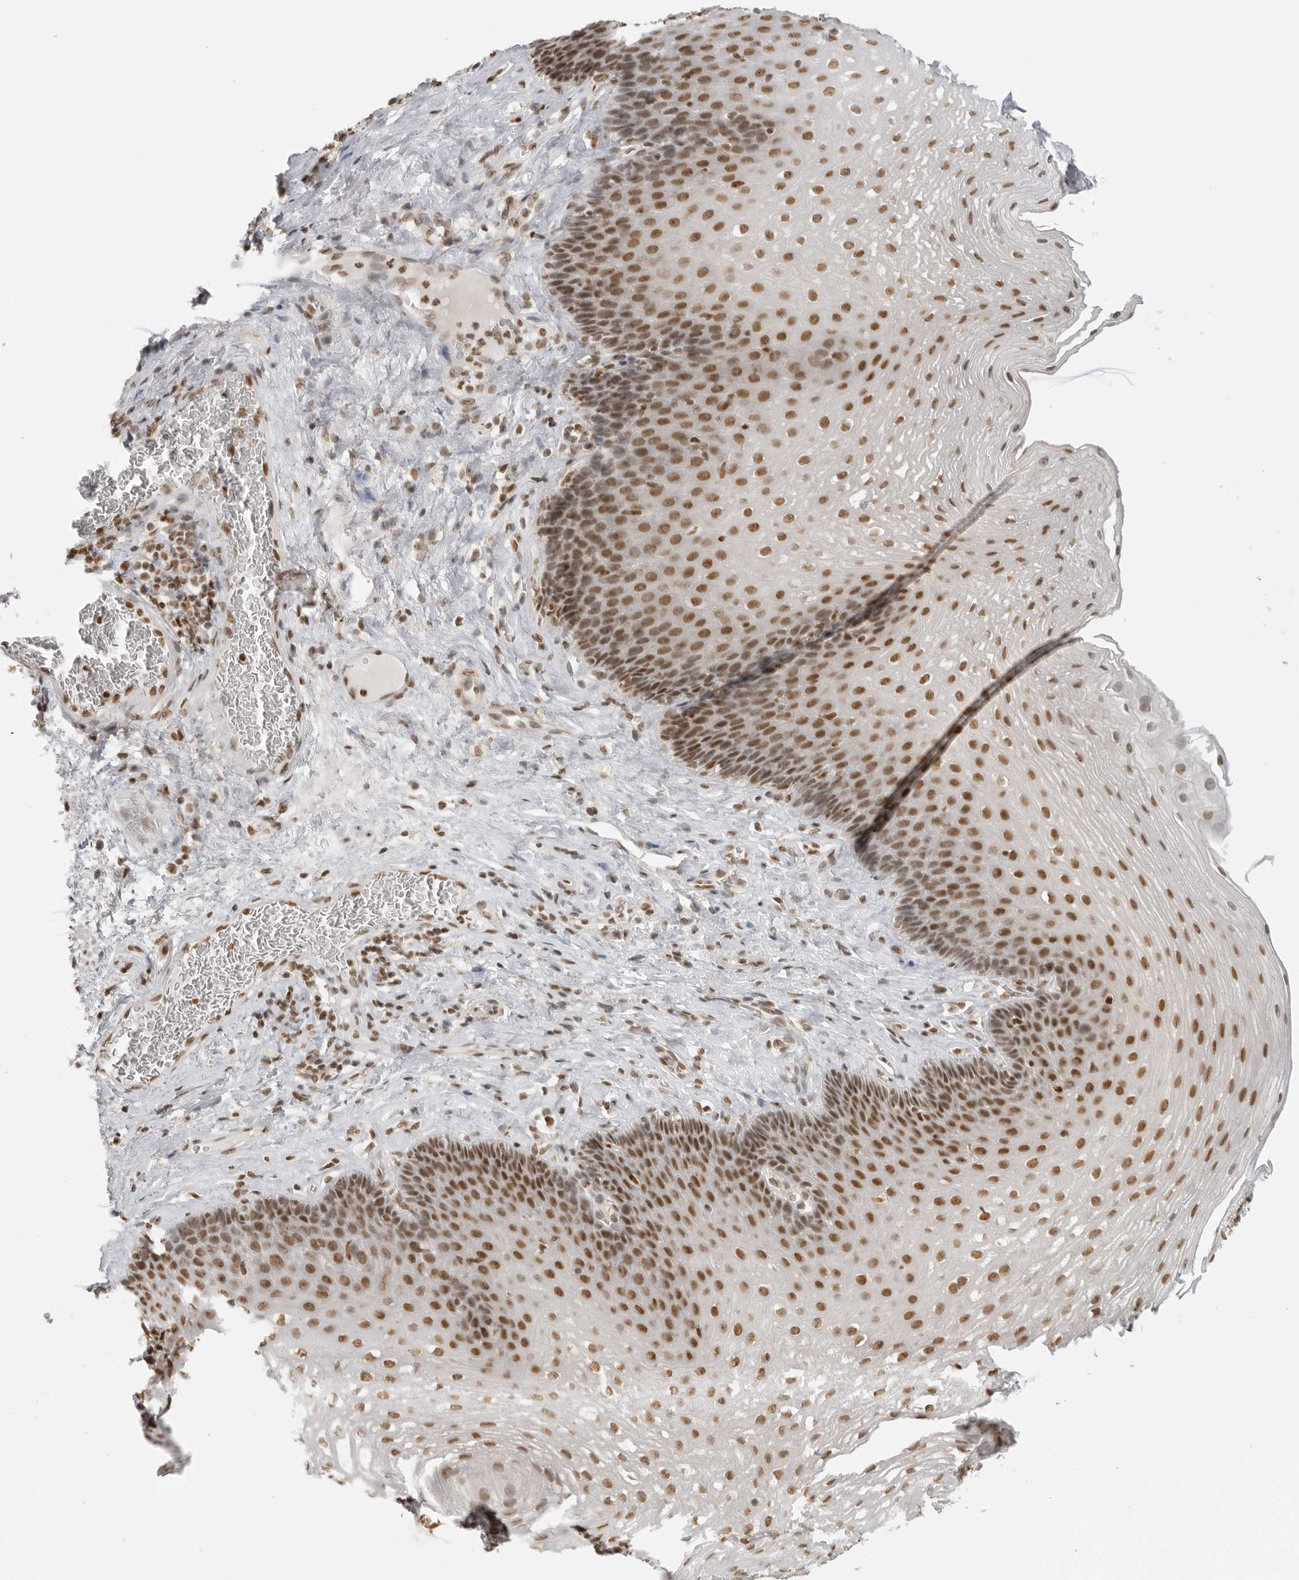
{"staining": {"intensity": "moderate", "quantity": ">75%", "location": "nuclear"}, "tissue": "esophagus", "cell_type": "Squamous epithelial cells", "image_type": "normal", "snomed": [{"axis": "morphology", "description": "Normal tissue, NOS"}, {"axis": "topography", "description": "Esophagus"}], "caption": "Immunohistochemistry (IHC) (DAB) staining of benign esophagus displays moderate nuclear protein positivity in about >75% of squamous epithelial cells. (DAB IHC with brightfield microscopy, high magnification).", "gene": "RPA2", "patient": {"sex": "female", "age": 66}}